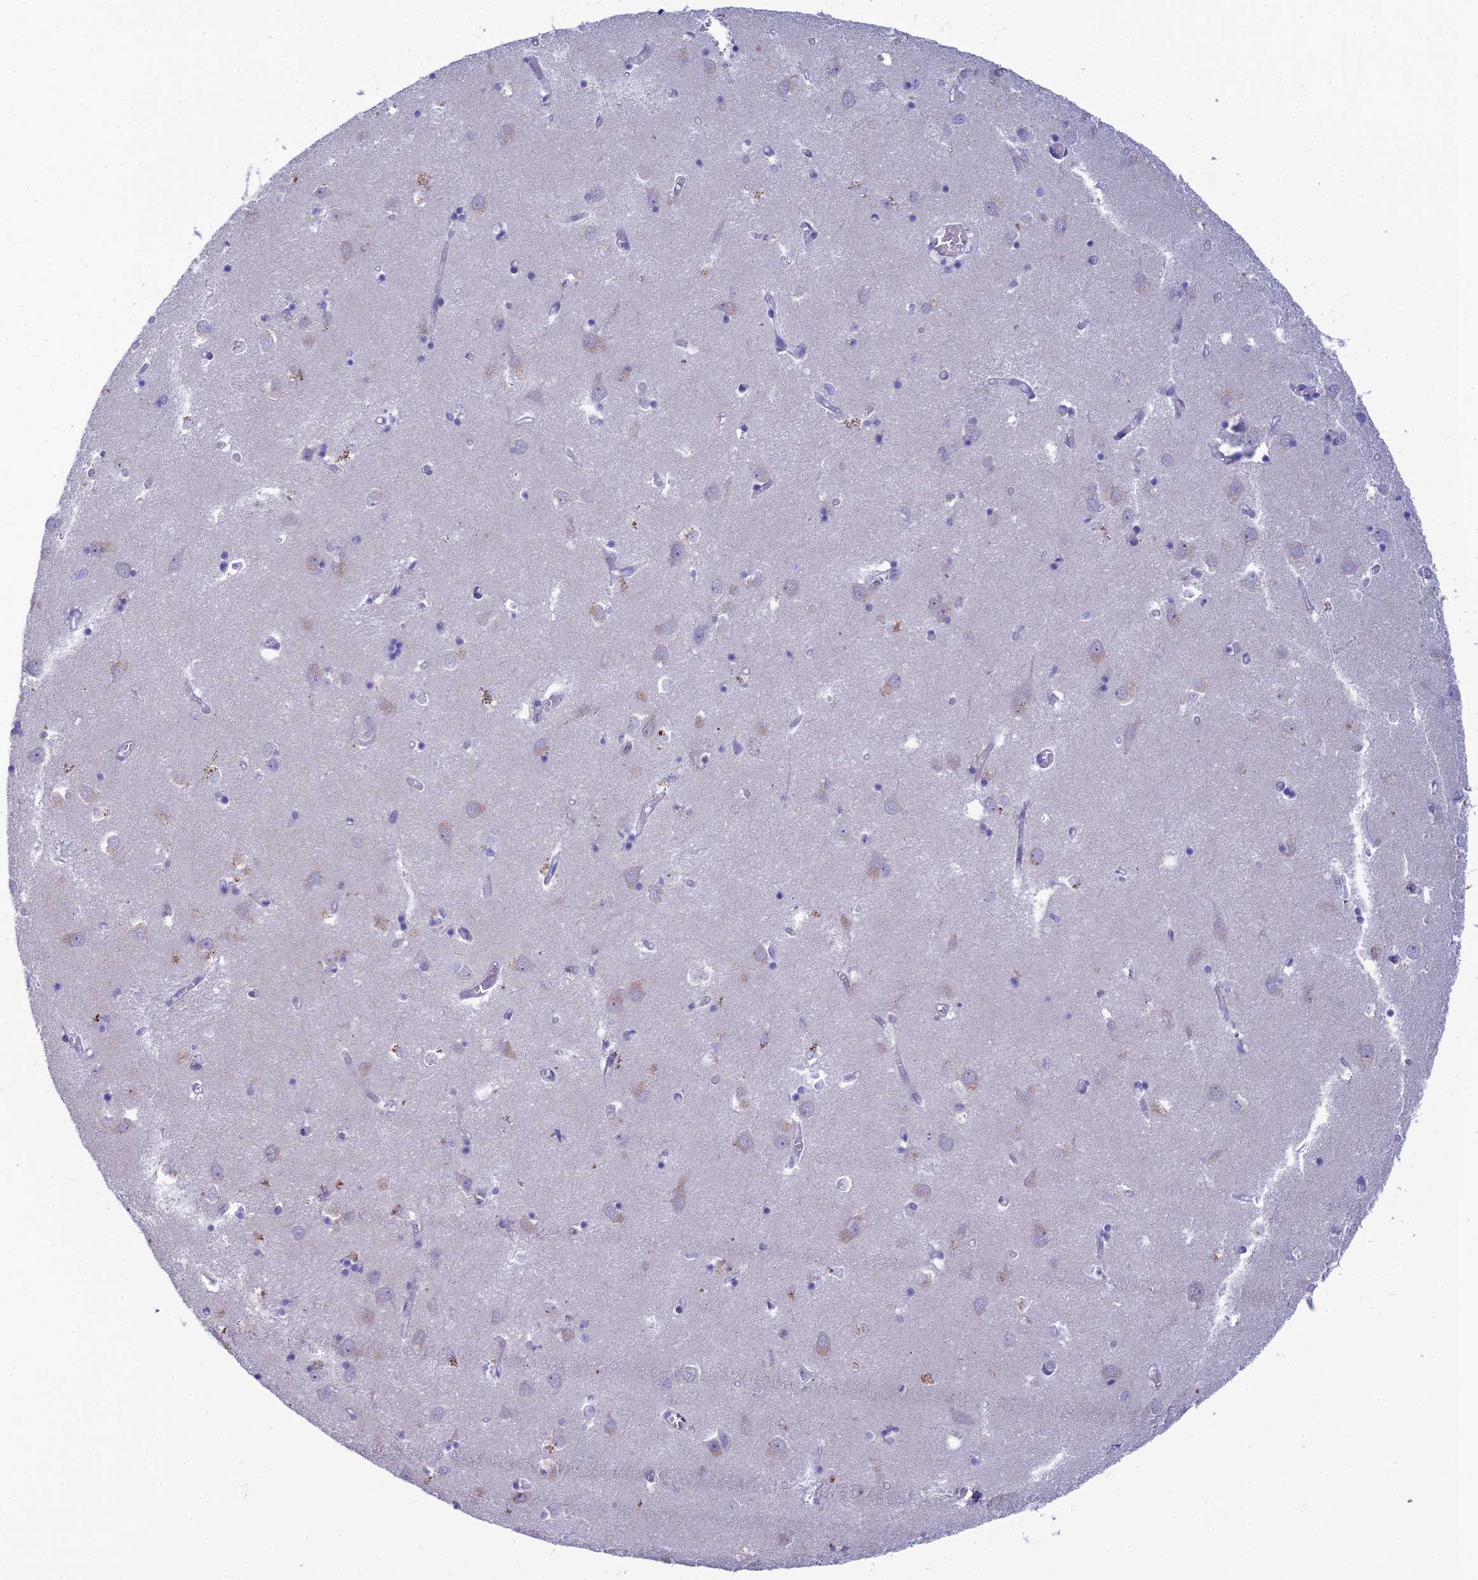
{"staining": {"intensity": "negative", "quantity": "none", "location": "none"}, "tissue": "caudate", "cell_type": "Glial cells", "image_type": "normal", "snomed": [{"axis": "morphology", "description": "Normal tissue, NOS"}, {"axis": "topography", "description": "Lateral ventricle wall"}], "caption": "High power microscopy micrograph of an immunohistochemistry histopathology image of normal caudate, revealing no significant staining in glial cells.", "gene": "ENSG00000285920", "patient": {"sex": "male", "age": 70}}